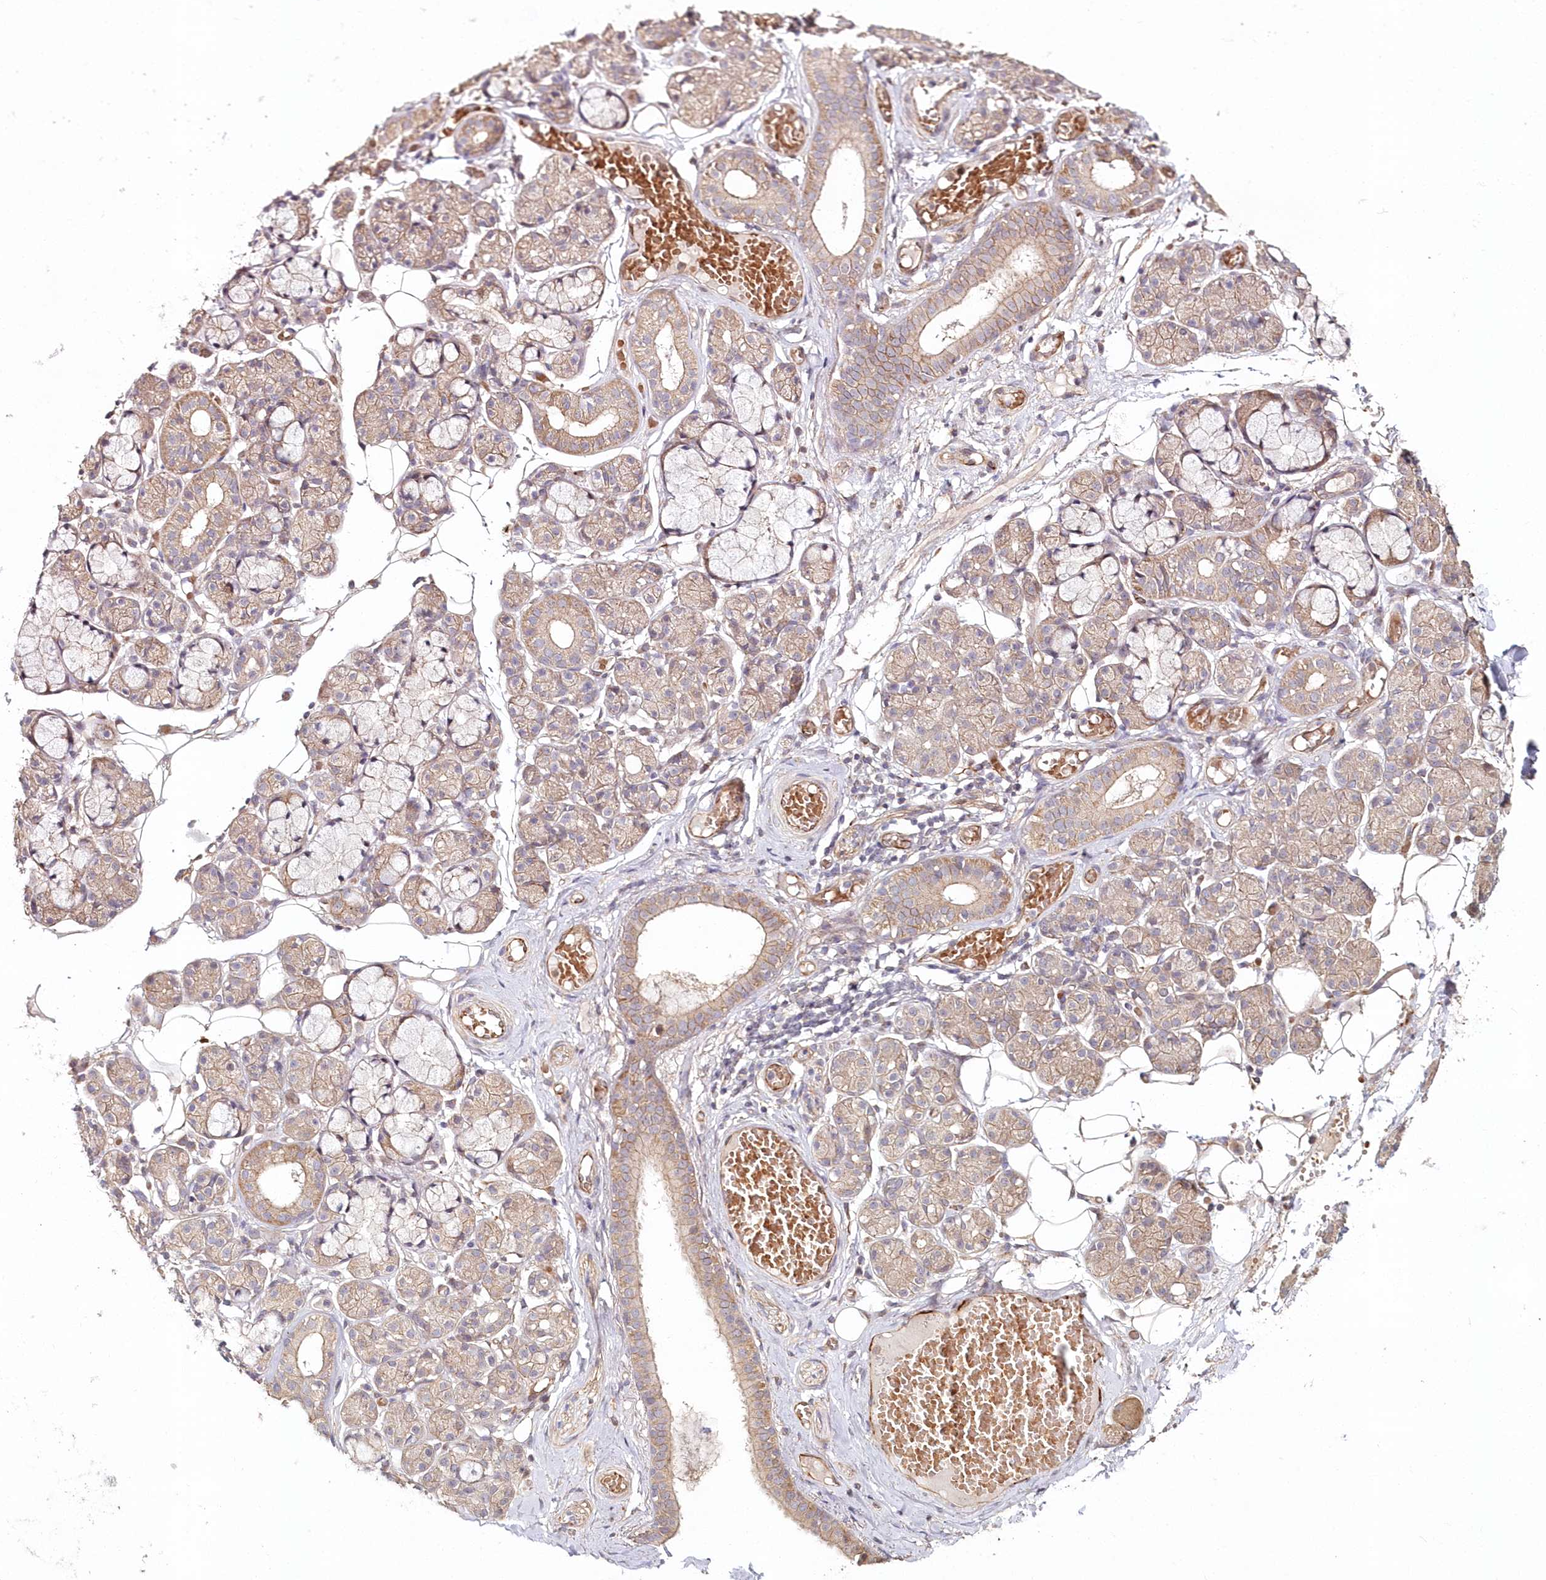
{"staining": {"intensity": "moderate", "quantity": "25%-75%", "location": "cytoplasmic/membranous"}, "tissue": "salivary gland", "cell_type": "Glandular cells", "image_type": "normal", "snomed": [{"axis": "morphology", "description": "Normal tissue, NOS"}, {"axis": "topography", "description": "Salivary gland"}], "caption": "A medium amount of moderate cytoplasmic/membranous expression is seen in about 25%-75% of glandular cells in benign salivary gland.", "gene": "HYCC2", "patient": {"sex": "male", "age": 63}}